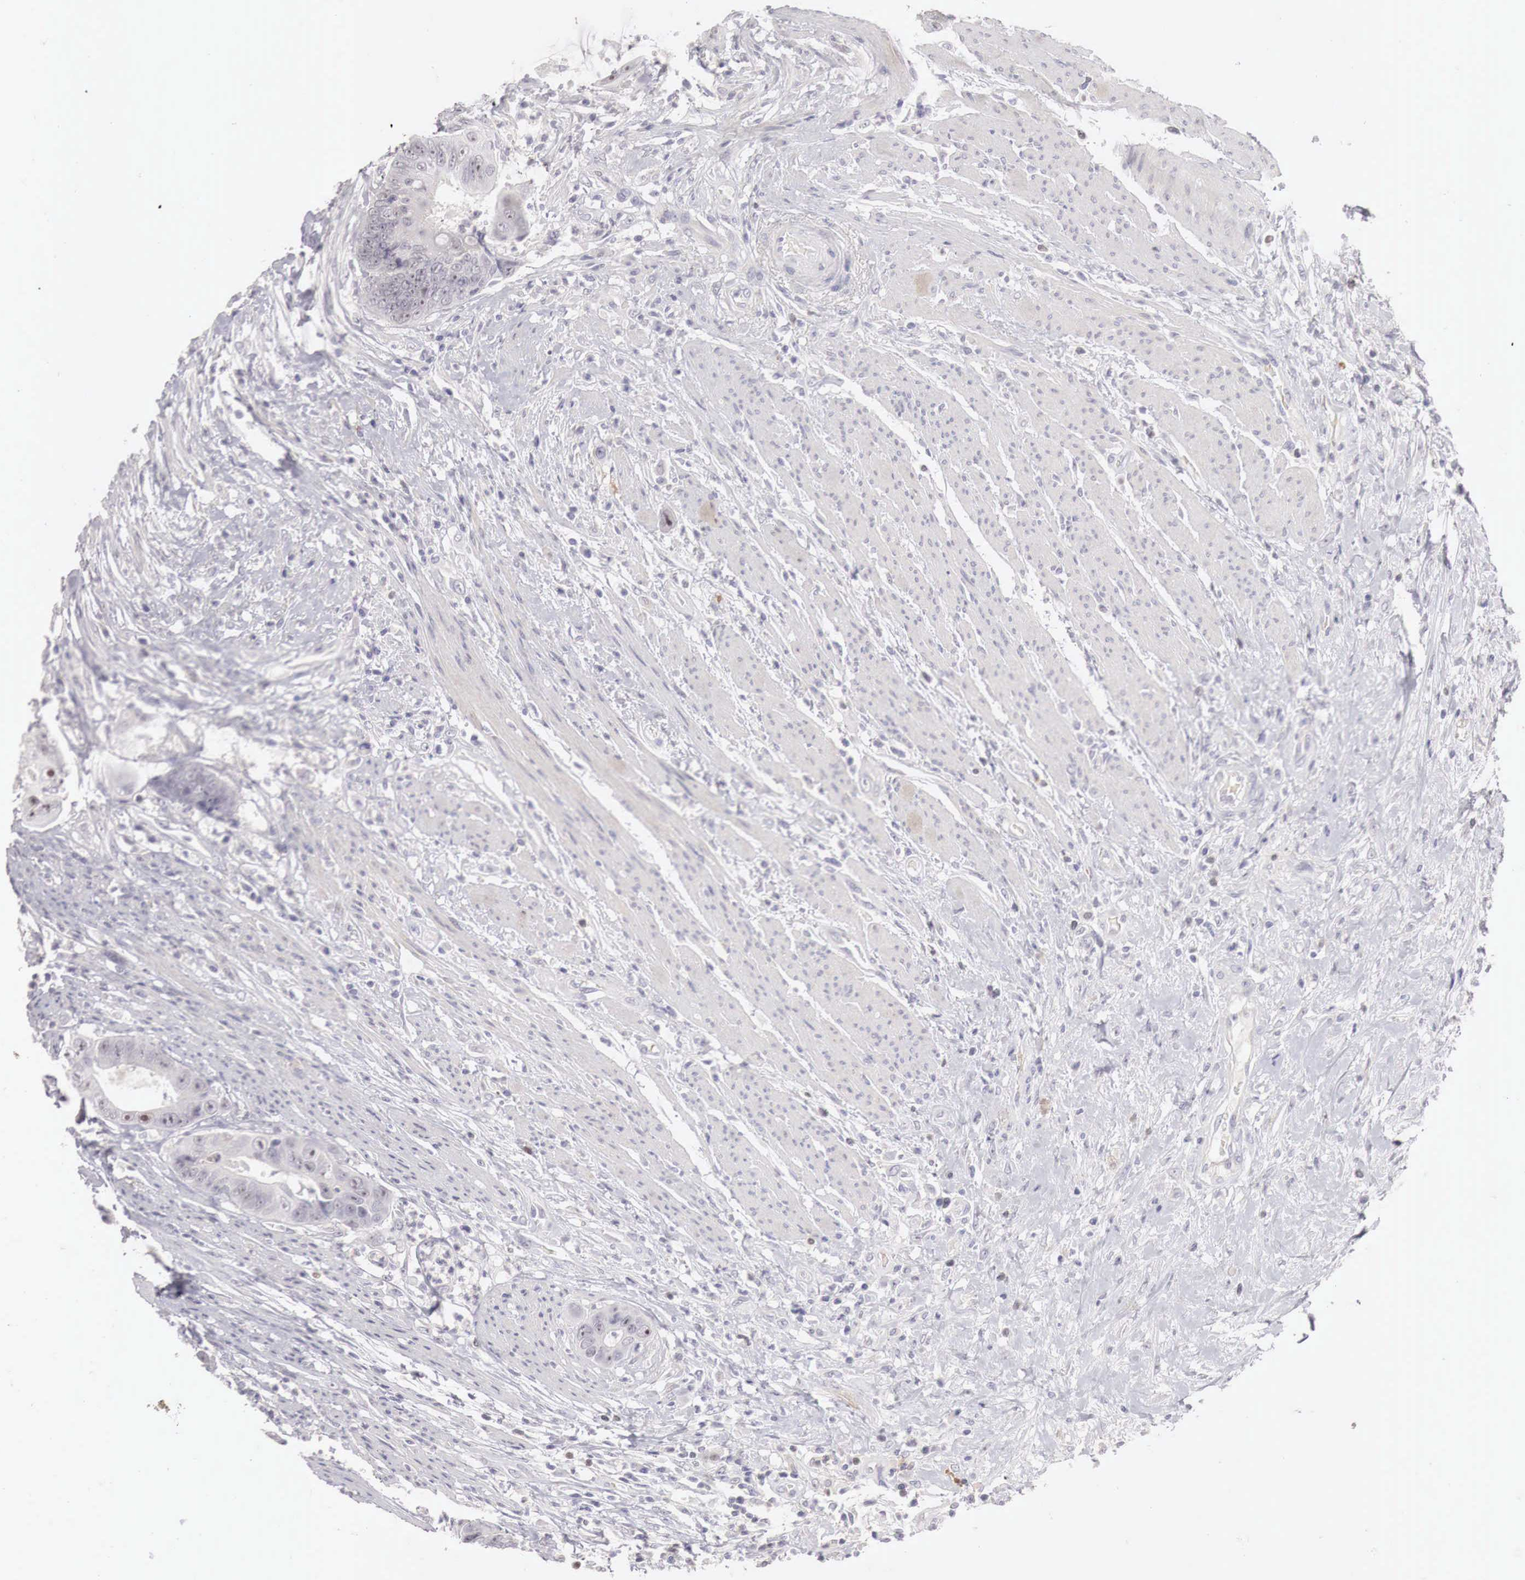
{"staining": {"intensity": "negative", "quantity": "none", "location": "none"}, "tissue": "colorectal cancer", "cell_type": "Tumor cells", "image_type": "cancer", "snomed": [{"axis": "morphology", "description": "Adenocarcinoma, NOS"}, {"axis": "topography", "description": "Rectum"}], "caption": "Immunohistochemistry (IHC) of human adenocarcinoma (colorectal) reveals no positivity in tumor cells.", "gene": "GATA1", "patient": {"sex": "female", "age": 65}}